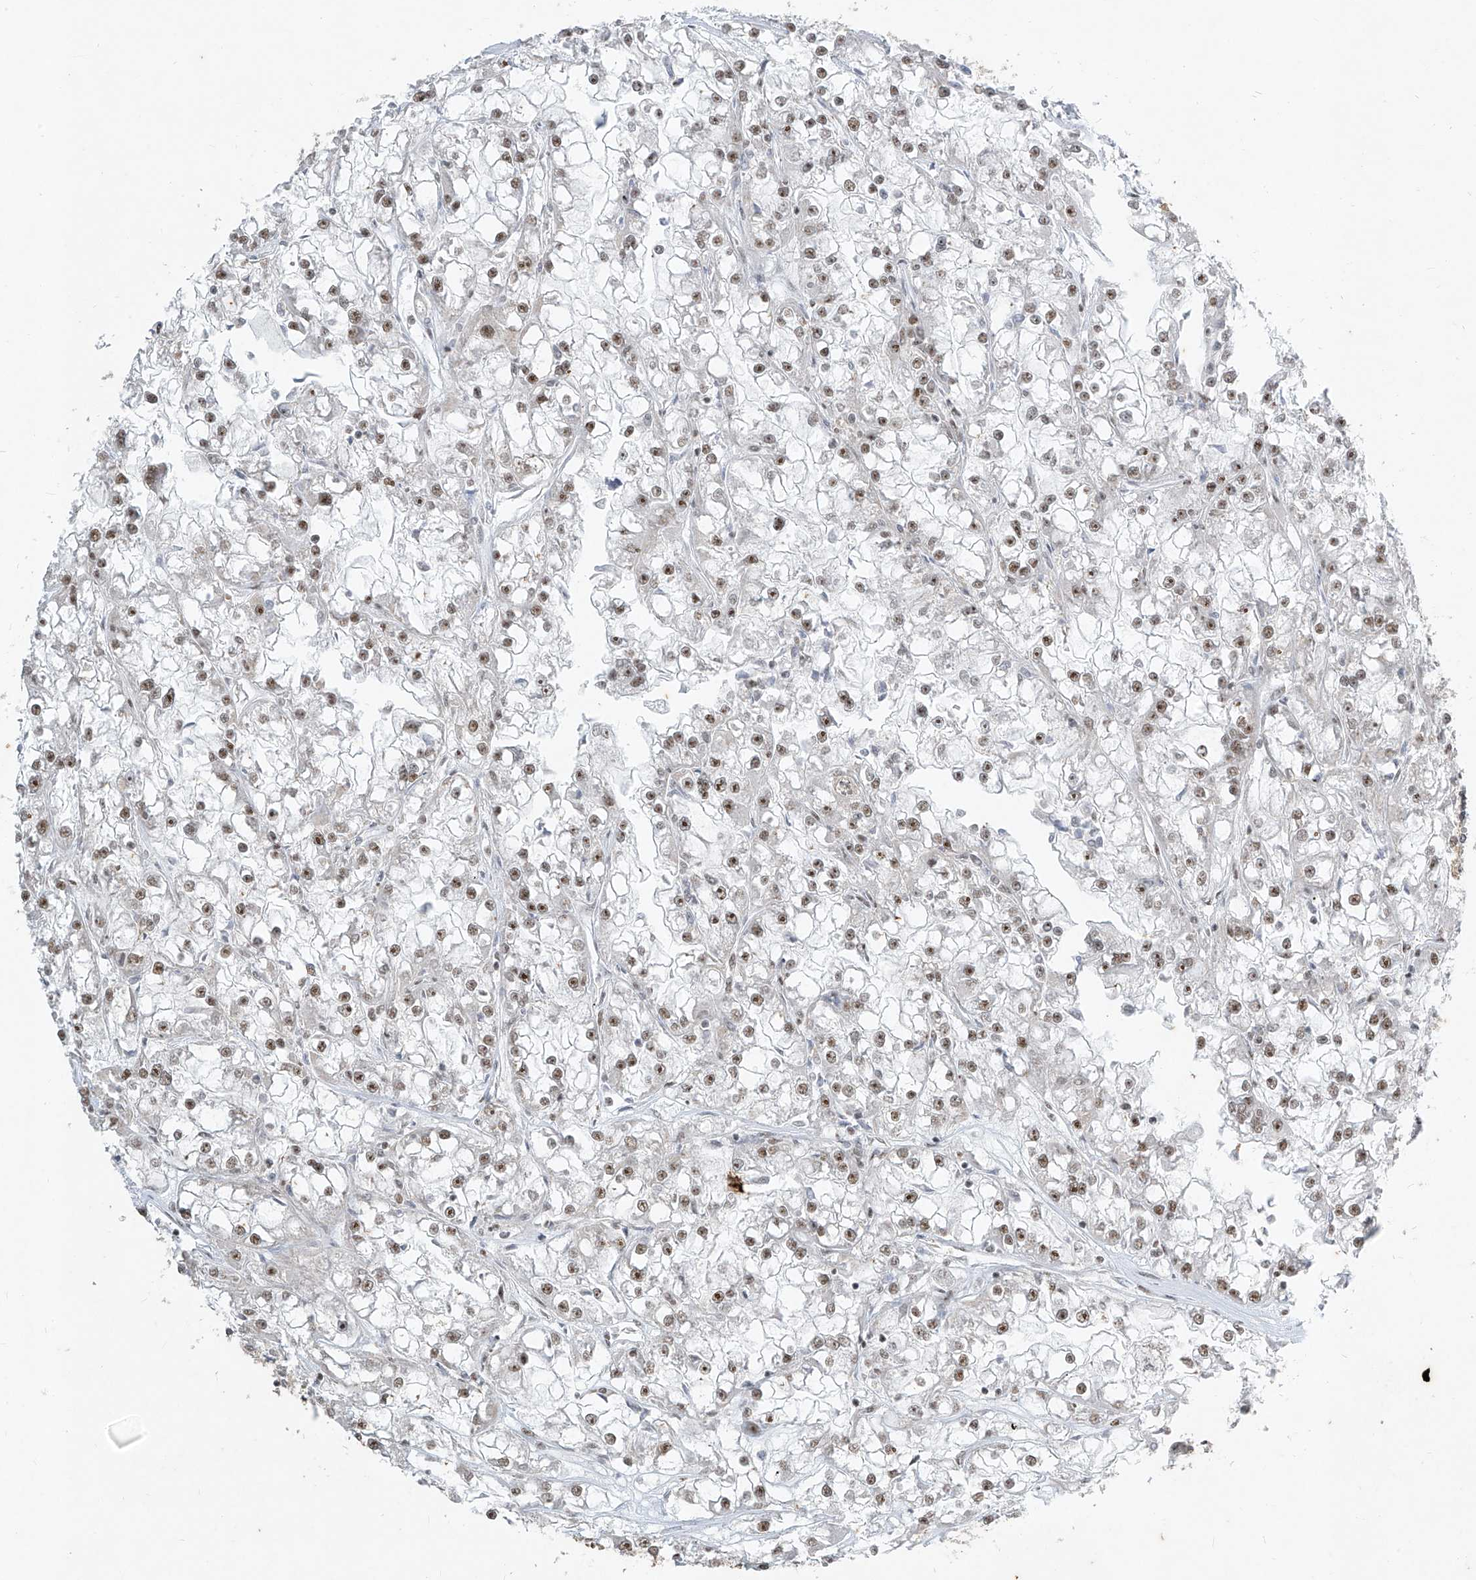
{"staining": {"intensity": "weak", "quantity": ">75%", "location": "nuclear"}, "tissue": "renal cancer", "cell_type": "Tumor cells", "image_type": "cancer", "snomed": [{"axis": "morphology", "description": "Adenocarcinoma, NOS"}, {"axis": "topography", "description": "Kidney"}], "caption": "This is an image of immunohistochemistry staining of renal adenocarcinoma, which shows weak positivity in the nuclear of tumor cells.", "gene": "TFEC", "patient": {"sex": "female", "age": 52}}